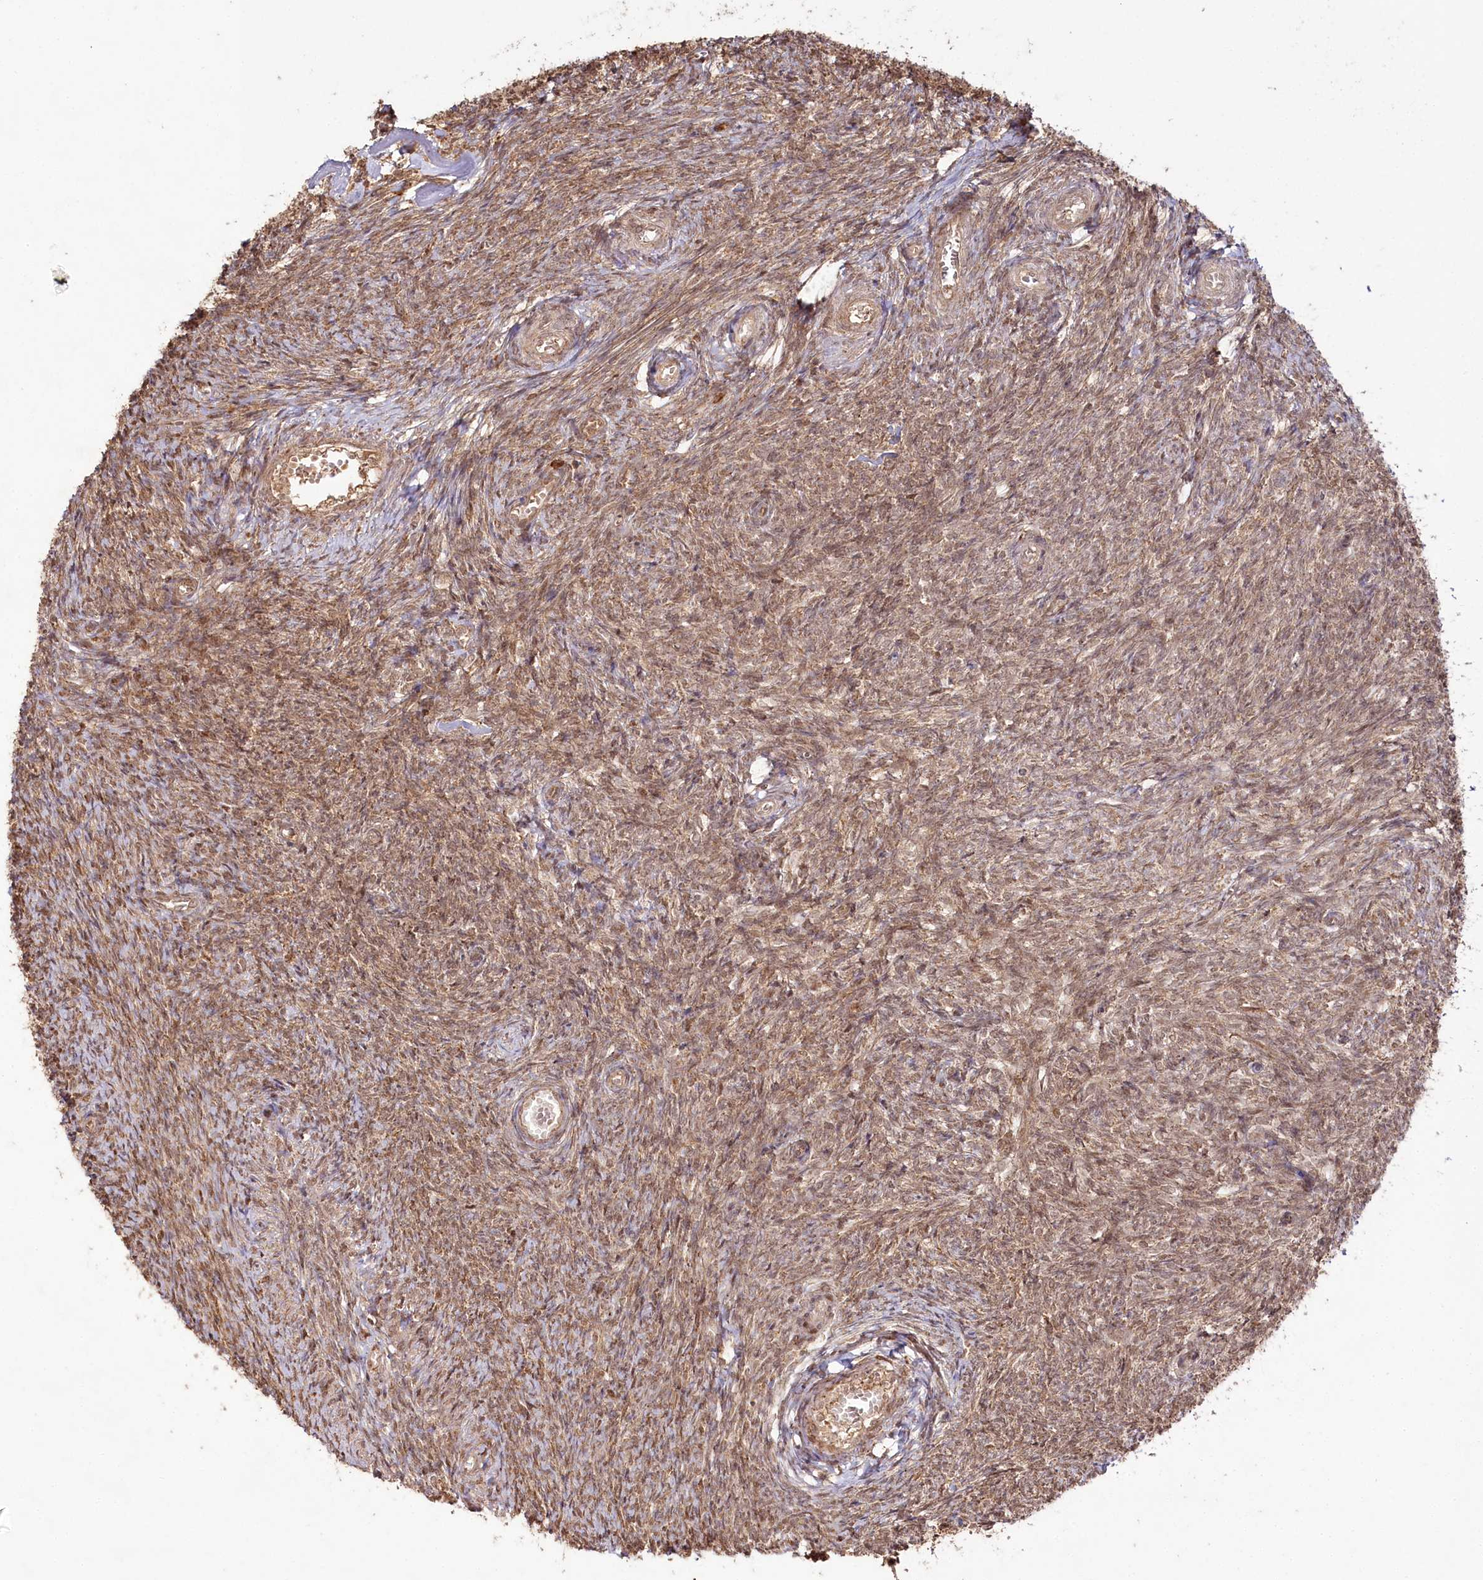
{"staining": {"intensity": "moderate", "quantity": ">75%", "location": "cytoplasmic/membranous,nuclear"}, "tissue": "ovary", "cell_type": "Follicle cells", "image_type": "normal", "snomed": [{"axis": "morphology", "description": "Normal tissue, NOS"}, {"axis": "topography", "description": "Ovary"}], "caption": "An image of human ovary stained for a protein reveals moderate cytoplasmic/membranous,nuclear brown staining in follicle cells. The staining was performed using DAB, with brown indicating positive protein expression. Nuclei are stained blue with hematoxylin.", "gene": "ULK2", "patient": {"sex": "female", "age": 44}}